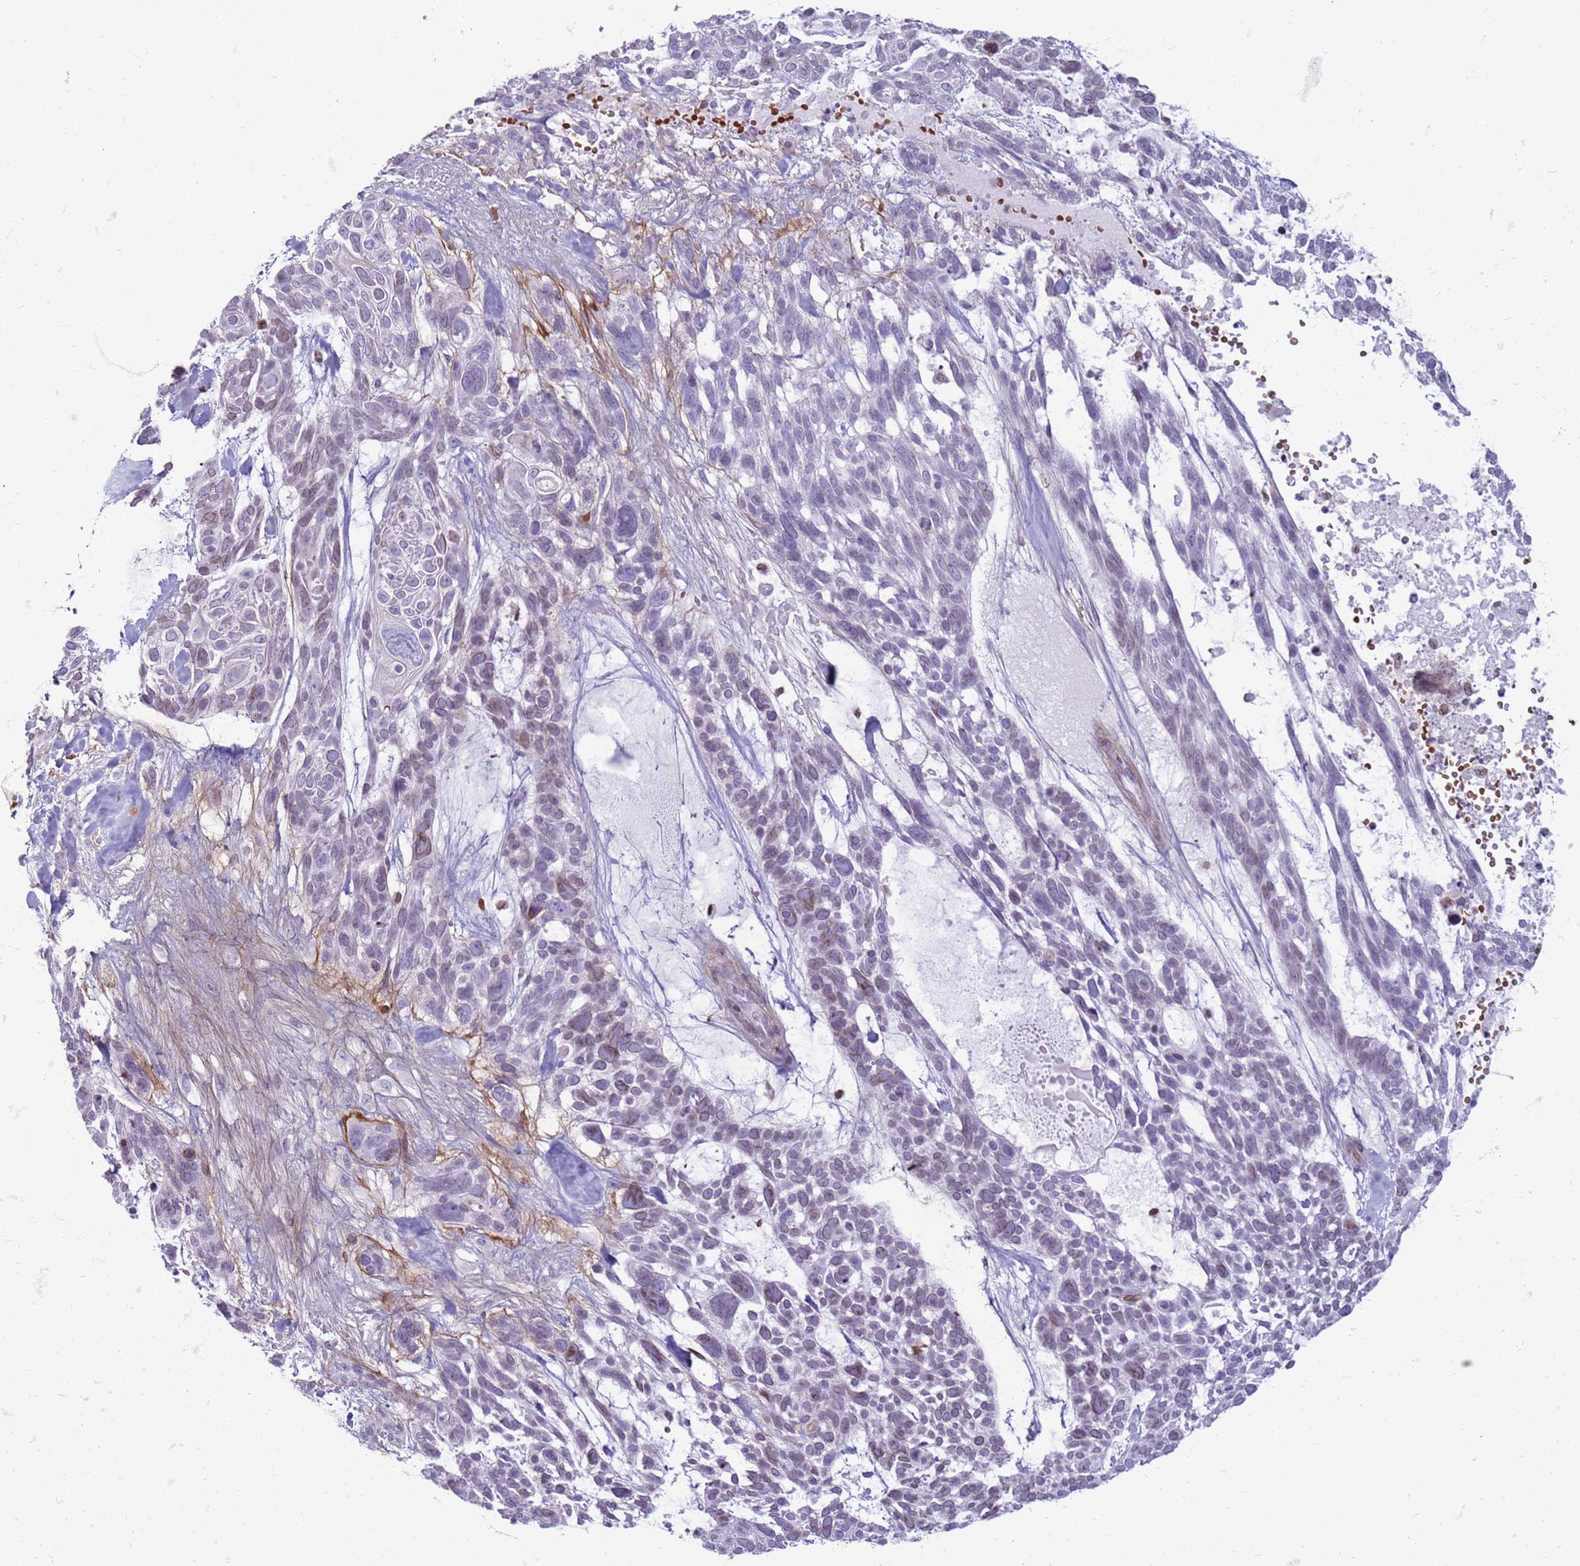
{"staining": {"intensity": "weak", "quantity": "<25%", "location": "cytoplasmic/membranous,nuclear"}, "tissue": "skin cancer", "cell_type": "Tumor cells", "image_type": "cancer", "snomed": [{"axis": "morphology", "description": "Basal cell carcinoma"}, {"axis": "topography", "description": "Skin"}], "caption": "The photomicrograph demonstrates no significant expression in tumor cells of skin cancer (basal cell carcinoma).", "gene": "METTL25B", "patient": {"sex": "male", "age": 88}}